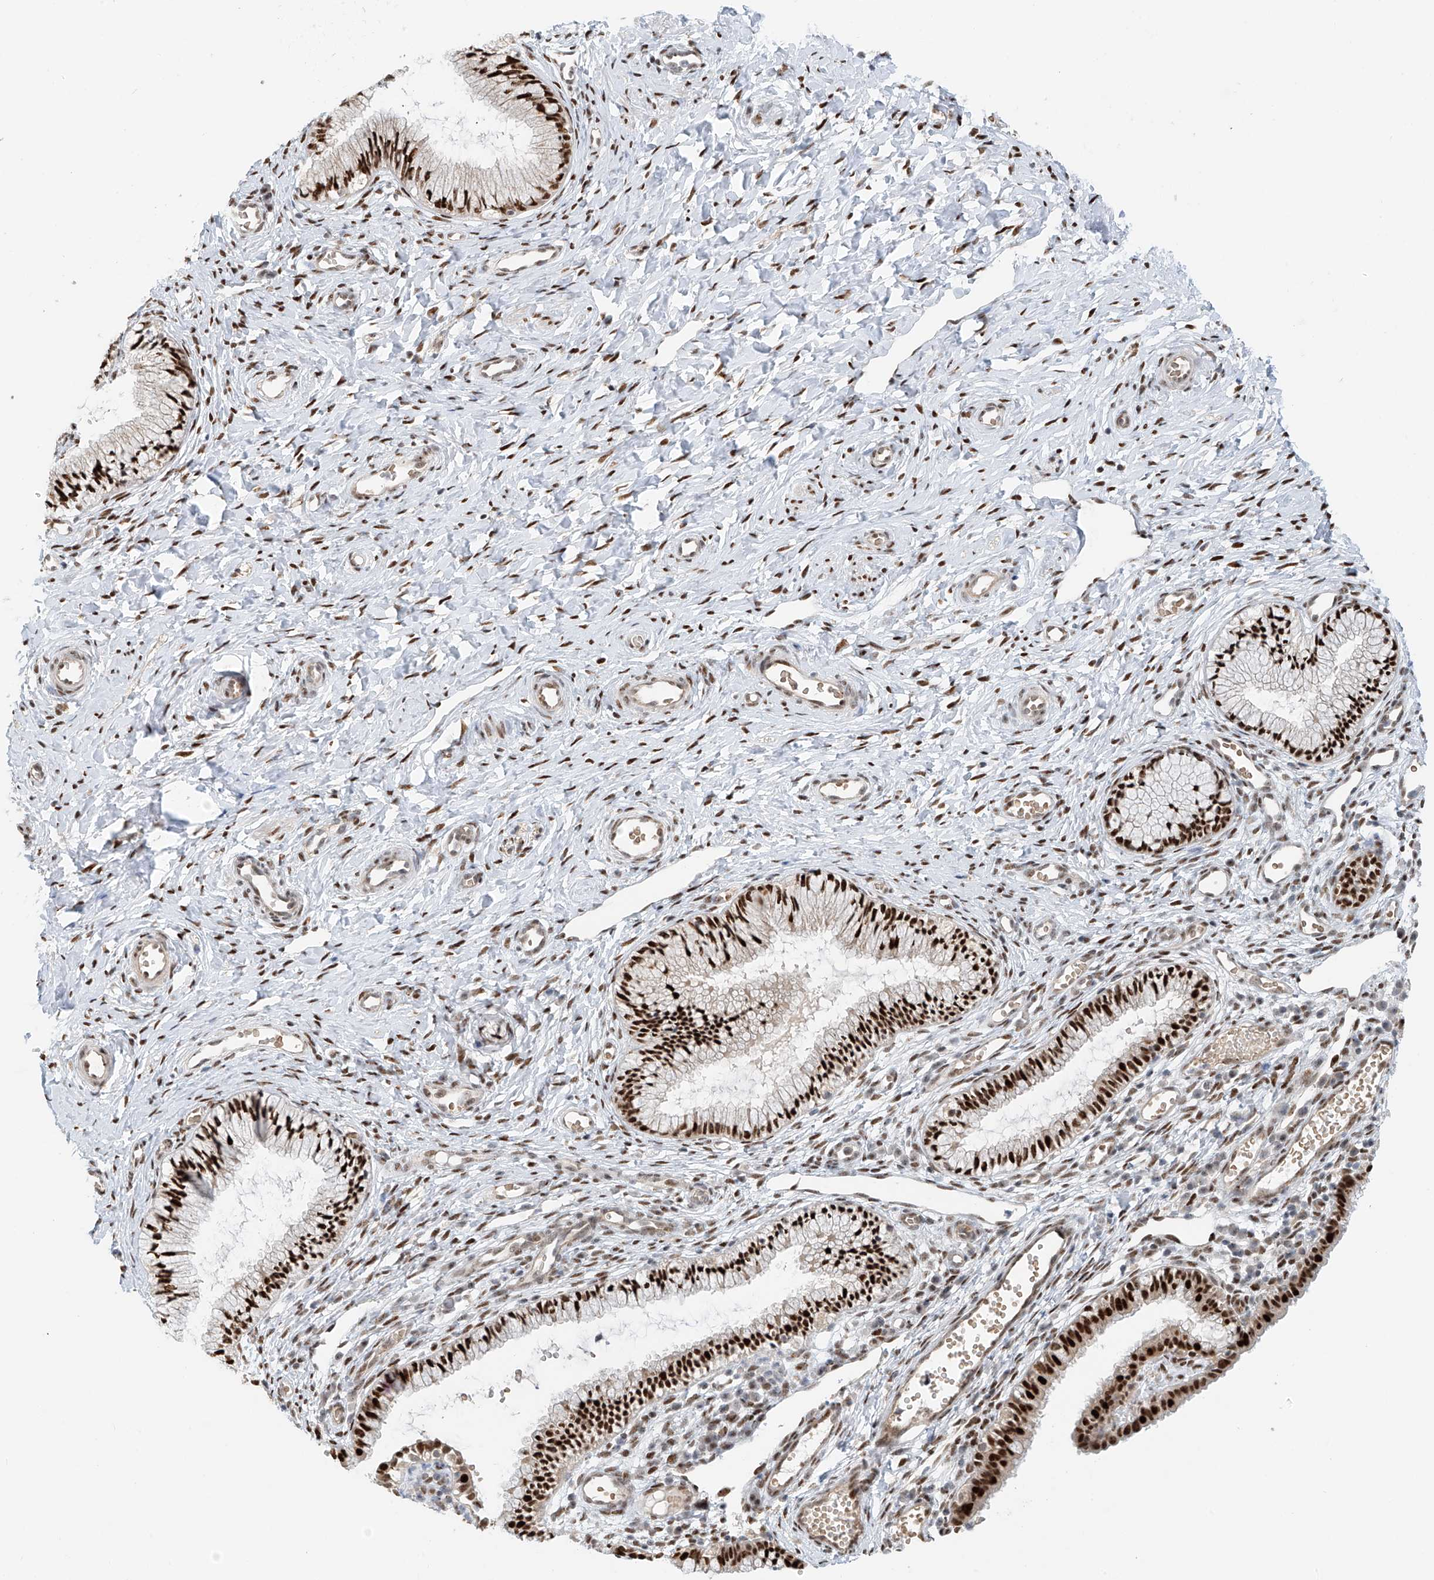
{"staining": {"intensity": "strong", "quantity": ">75%", "location": "nuclear"}, "tissue": "cervix", "cell_type": "Glandular cells", "image_type": "normal", "snomed": [{"axis": "morphology", "description": "Normal tissue, NOS"}, {"axis": "topography", "description": "Cervix"}], "caption": "Immunohistochemistry (IHC) histopathology image of unremarkable human cervix stained for a protein (brown), which demonstrates high levels of strong nuclear expression in approximately >75% of glandular cells.", "gene": "ZNF514", "patient": {"sex": "female", "age": 27}}